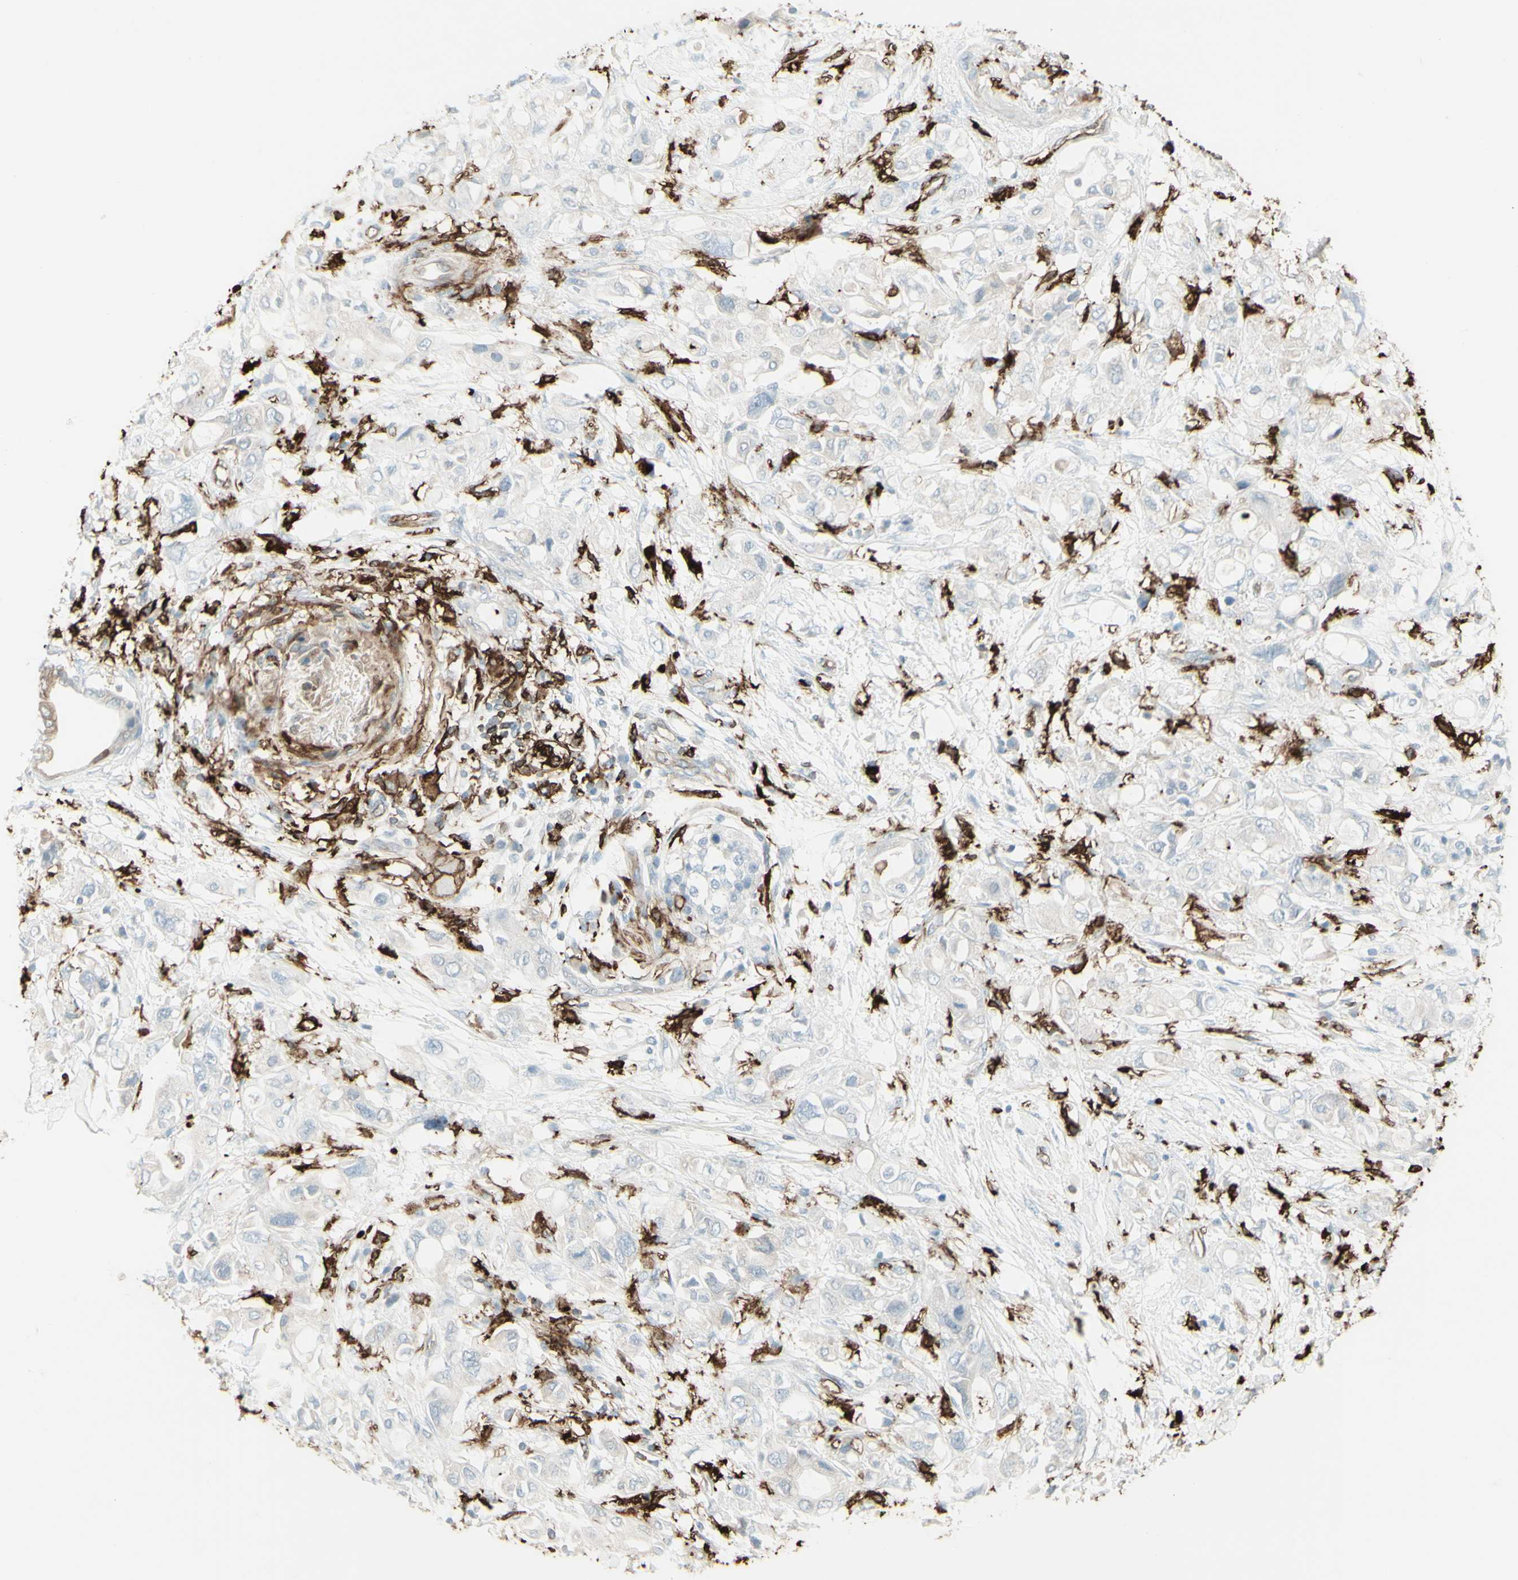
{"staining": {"intensity": "negative", "quantity": "none", "location": "none"}, "tissue": "pancreatic cancer", "cell_type": "Tumor cells", "image_type": "cancer", "snomed": [{"axis": "morphology", "description": "Adenocarcinoma, NOS"}, {"axis": "topography", "description": "Pancreas"}], "caption": "The immunohistochemistry histopathology image has no significant positivity in tumor cells of pancreatic cancer tissue.", "gene": "HLA-DPB1", "patient": {"sex": "female", "age": 56}}